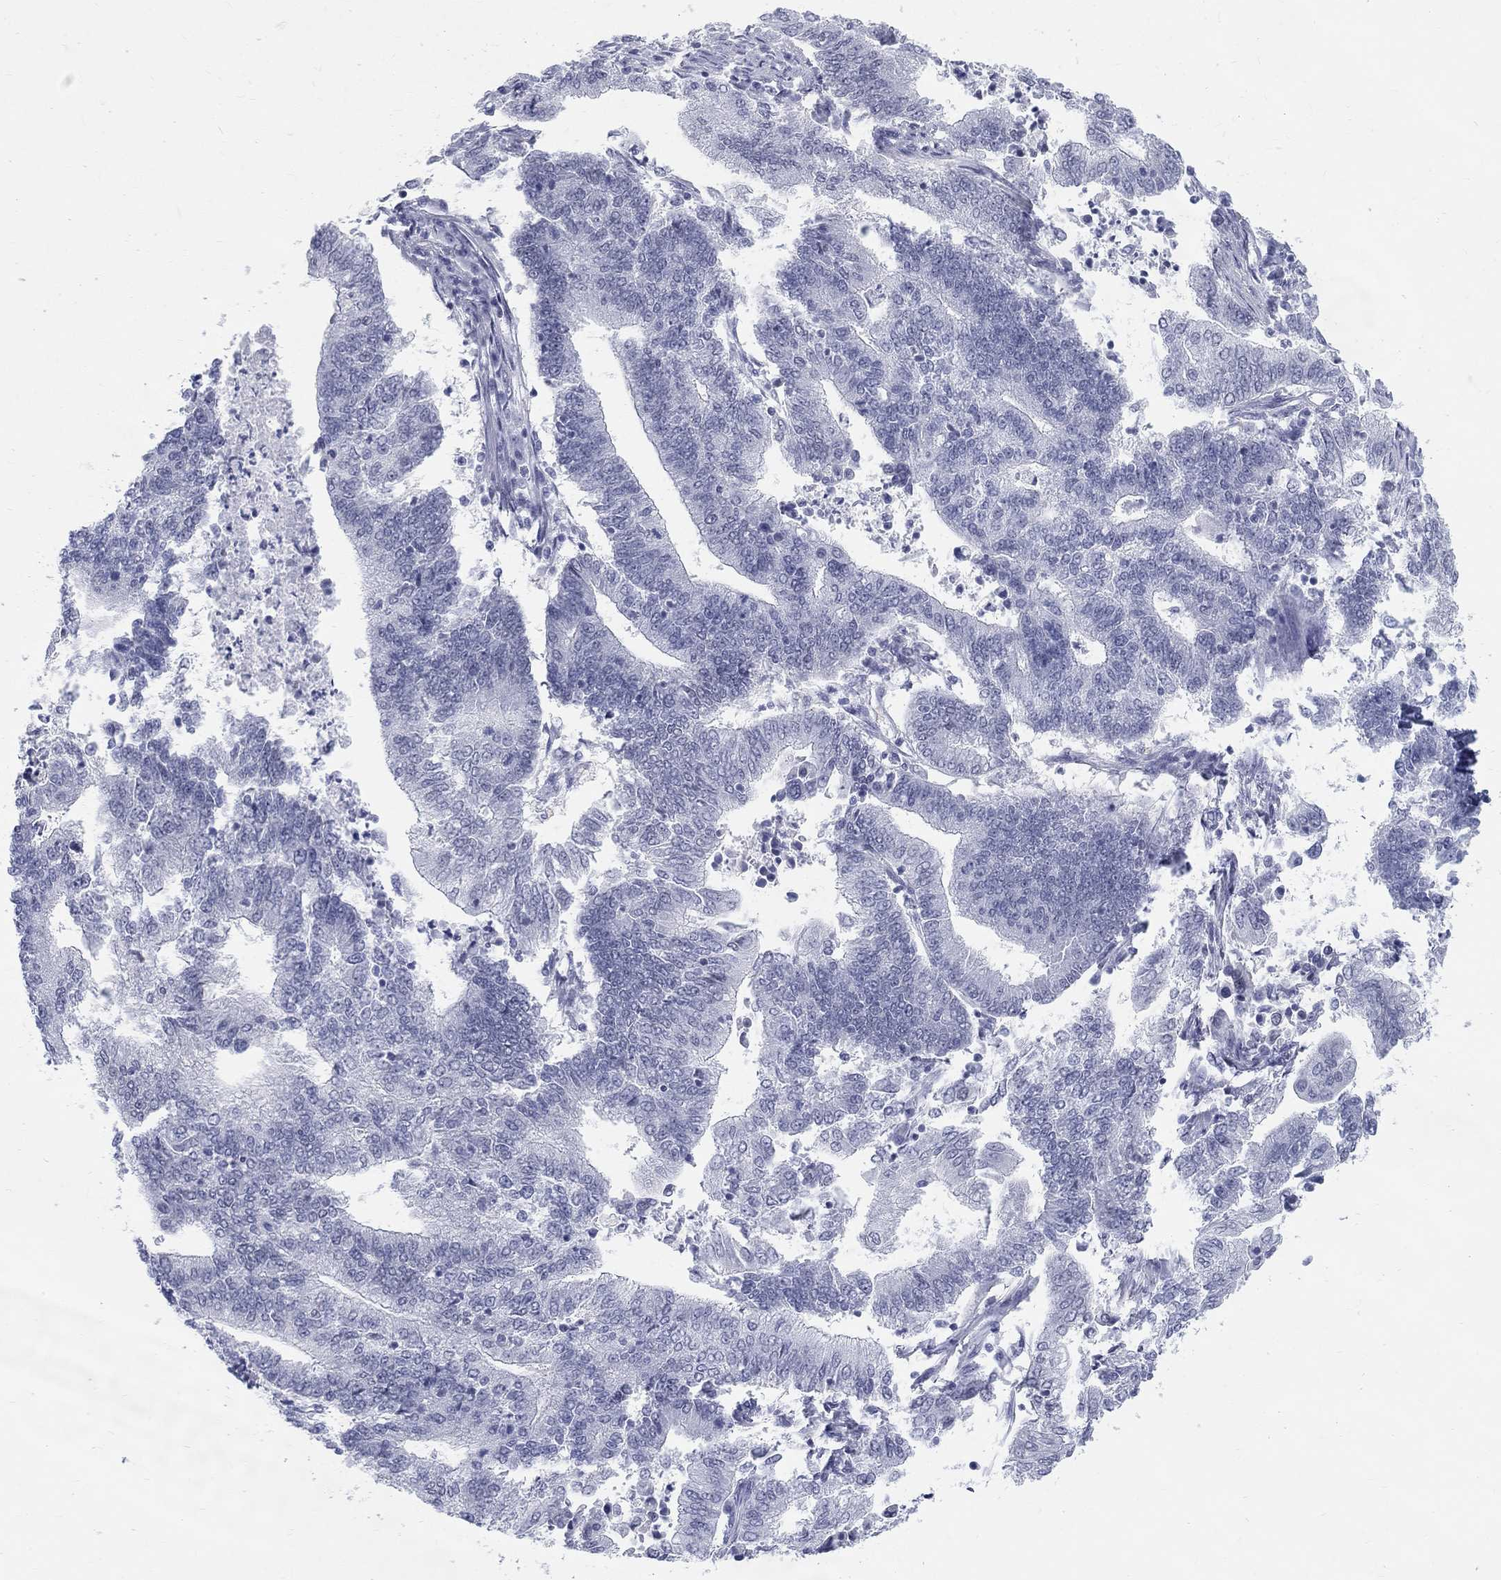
{"staining": {"intensity": "negative", "quantity": "none", "location": "none"}, "tissue": "endometrial cancer", "cell_type": "Tumor cells", "image_type": "cancer", "snomed": [{"axis": "morphology", "description": "Adenocarcinoma, NOS"}, {"axis": "topography", "description": "Uterus"}, {"axis": "topography", "description": "Endometrium"}], "caption": "This is a histopathology image of immunohistochemistry staining of adenocarcinoma (endometrial), which shows no staining in tumor cells.", "gene": "DMTN", "patient": {"sex": "female", "age": 54}}